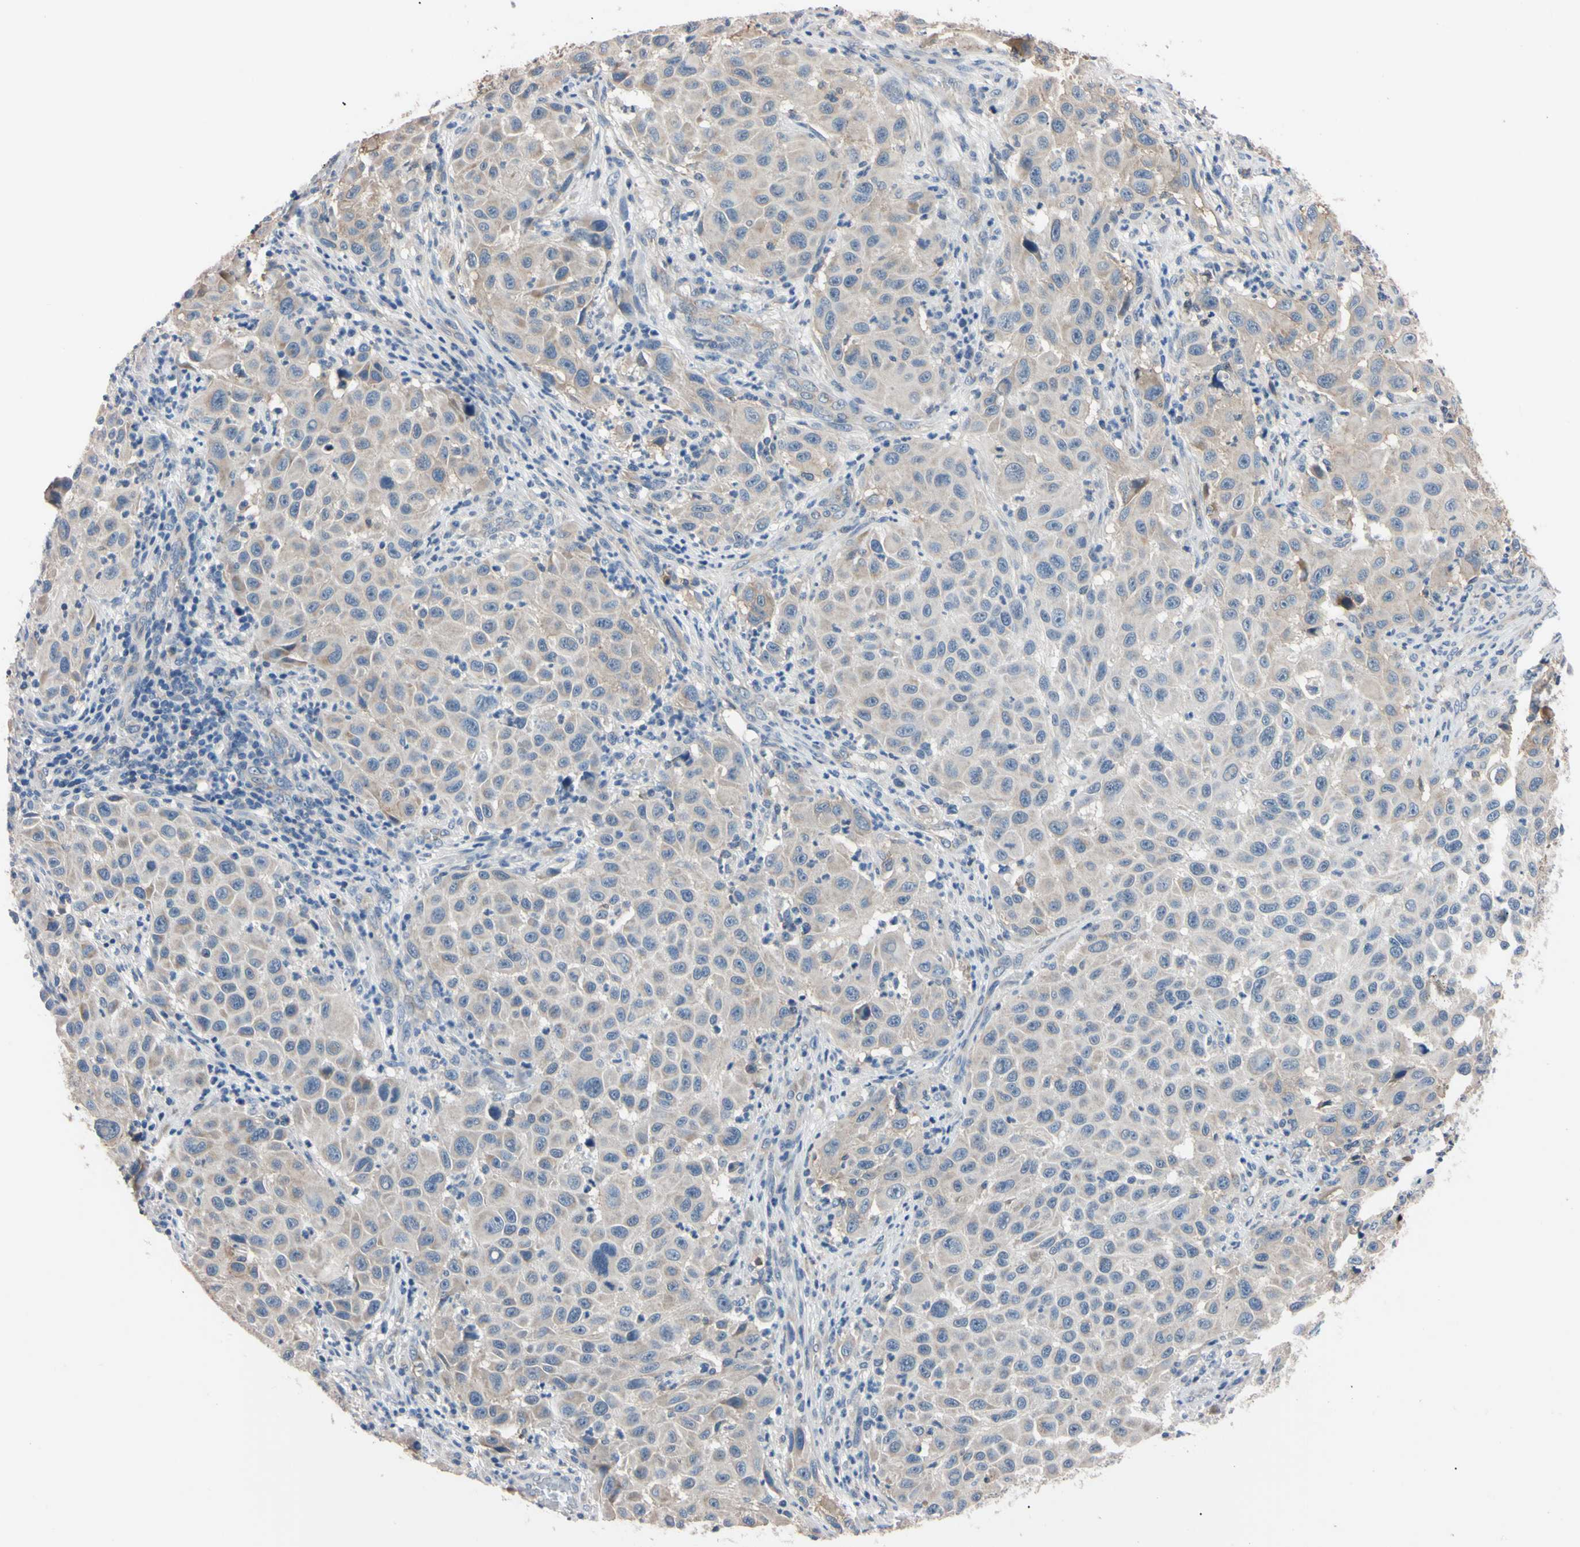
{"staining": {"intensity": "weak", "quantity": "<25%", "location": "cytoplasmic/membranous"}, "tissue": "melanoma", "cell_type": "Tumor cells", "image_type": "cancer", "snomed": [{"axis": "morphology", "description": "Malignant melanoma, Metastatic site"}, {"axis": "topography", "description": "Lymph node"}], "caption": "Immunohistochemical staining of melanoma shows no significant positivity in tumor cells.", "gene": "PNKD", "patient": {"sex": "male", "age": 61}}